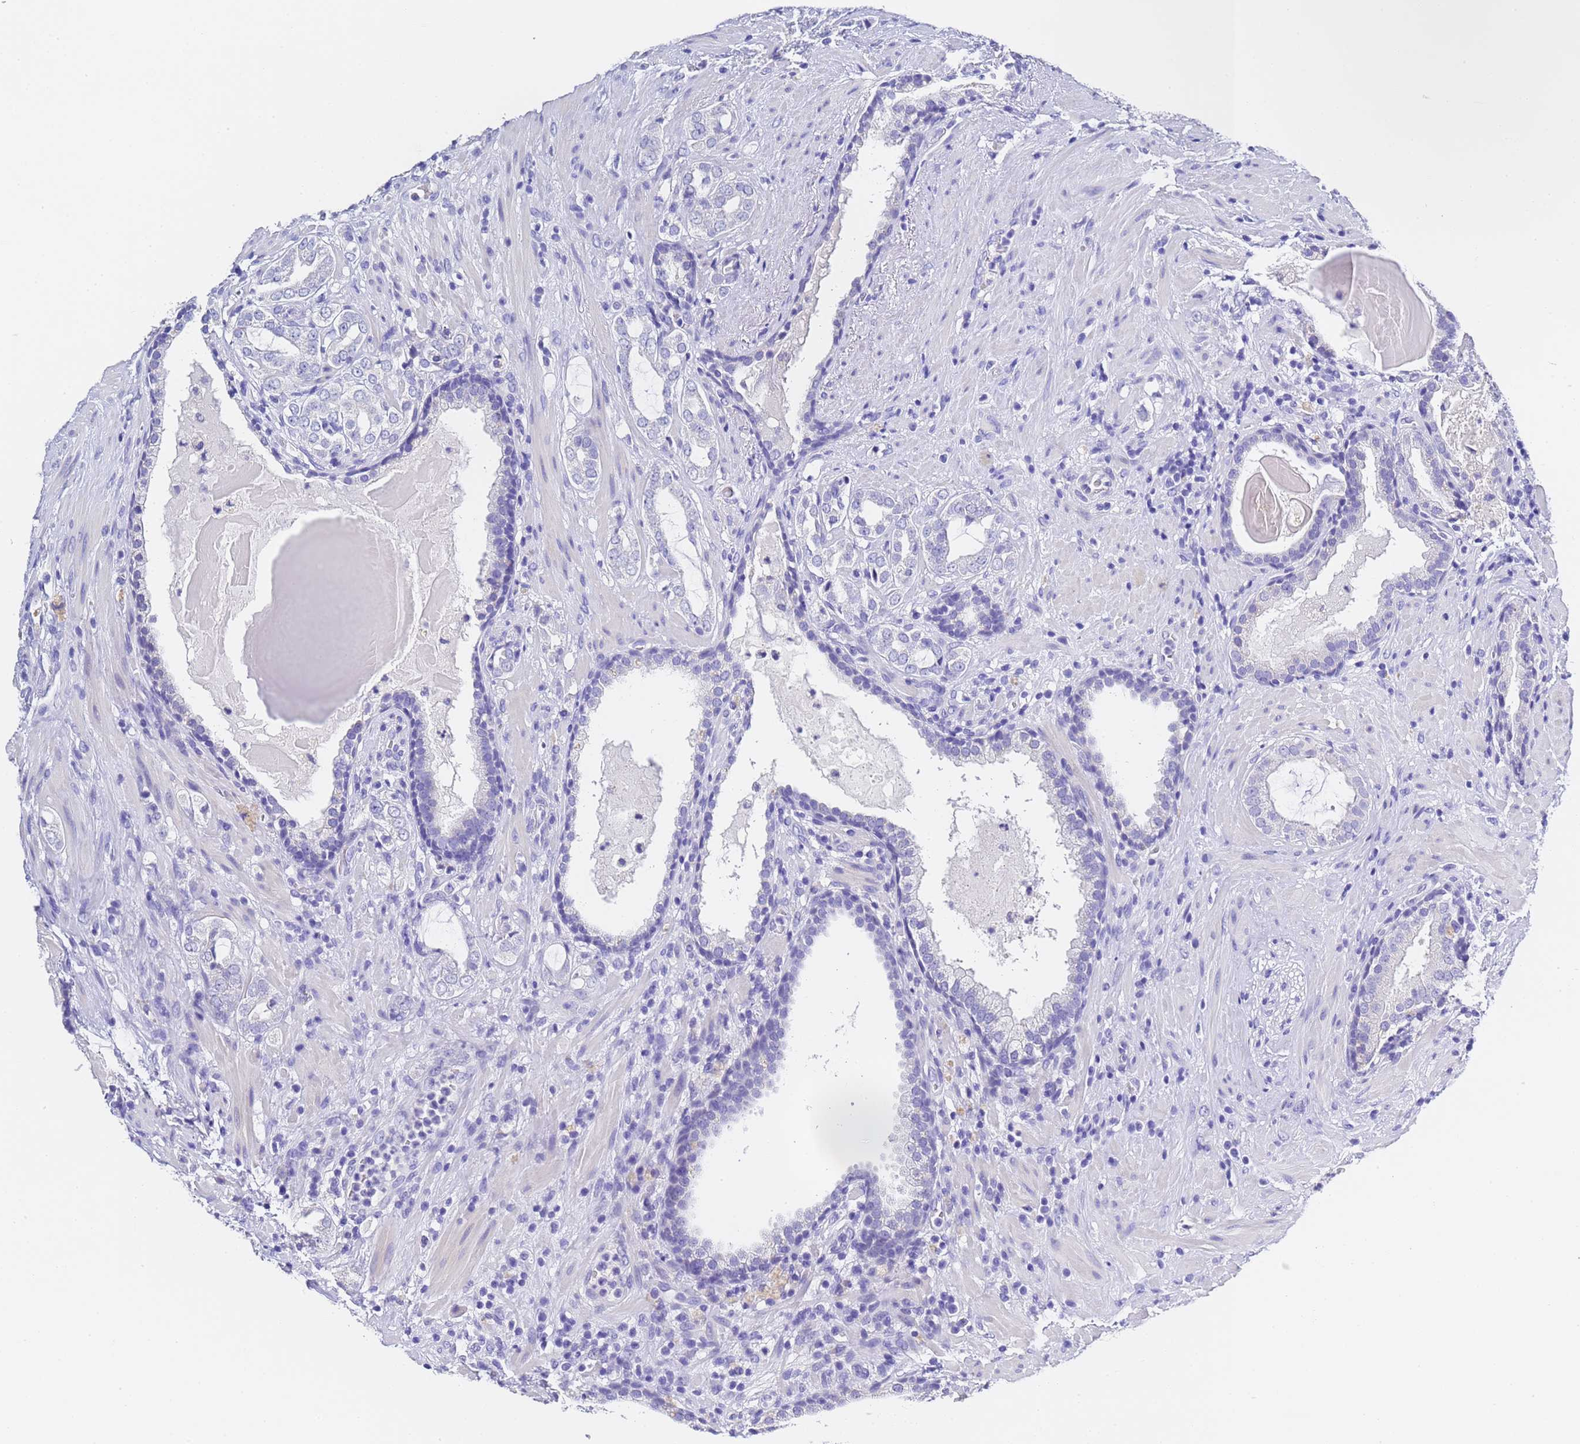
{"staining": {"intensity": "negative", "quantity": "none", "location": "none"}, "tissue": "prostate cancer", "cell_type": "Tumor cells", "image_type": "cancer", "snomed": [{"axis": "morphology", "description": "Adenocarcinoma, High grade"}, {"axis": "topography", "description": "Prostate"}], "caption": "Image shows no significant protein expression in tumor cells of prostate cancer. (DAB (3,3'-diaminobenzidine) immunohistochemistry with hematoxylin counter stain).", "gene": "GABRA1", "patient": {"sex": "male", "age": 64}}